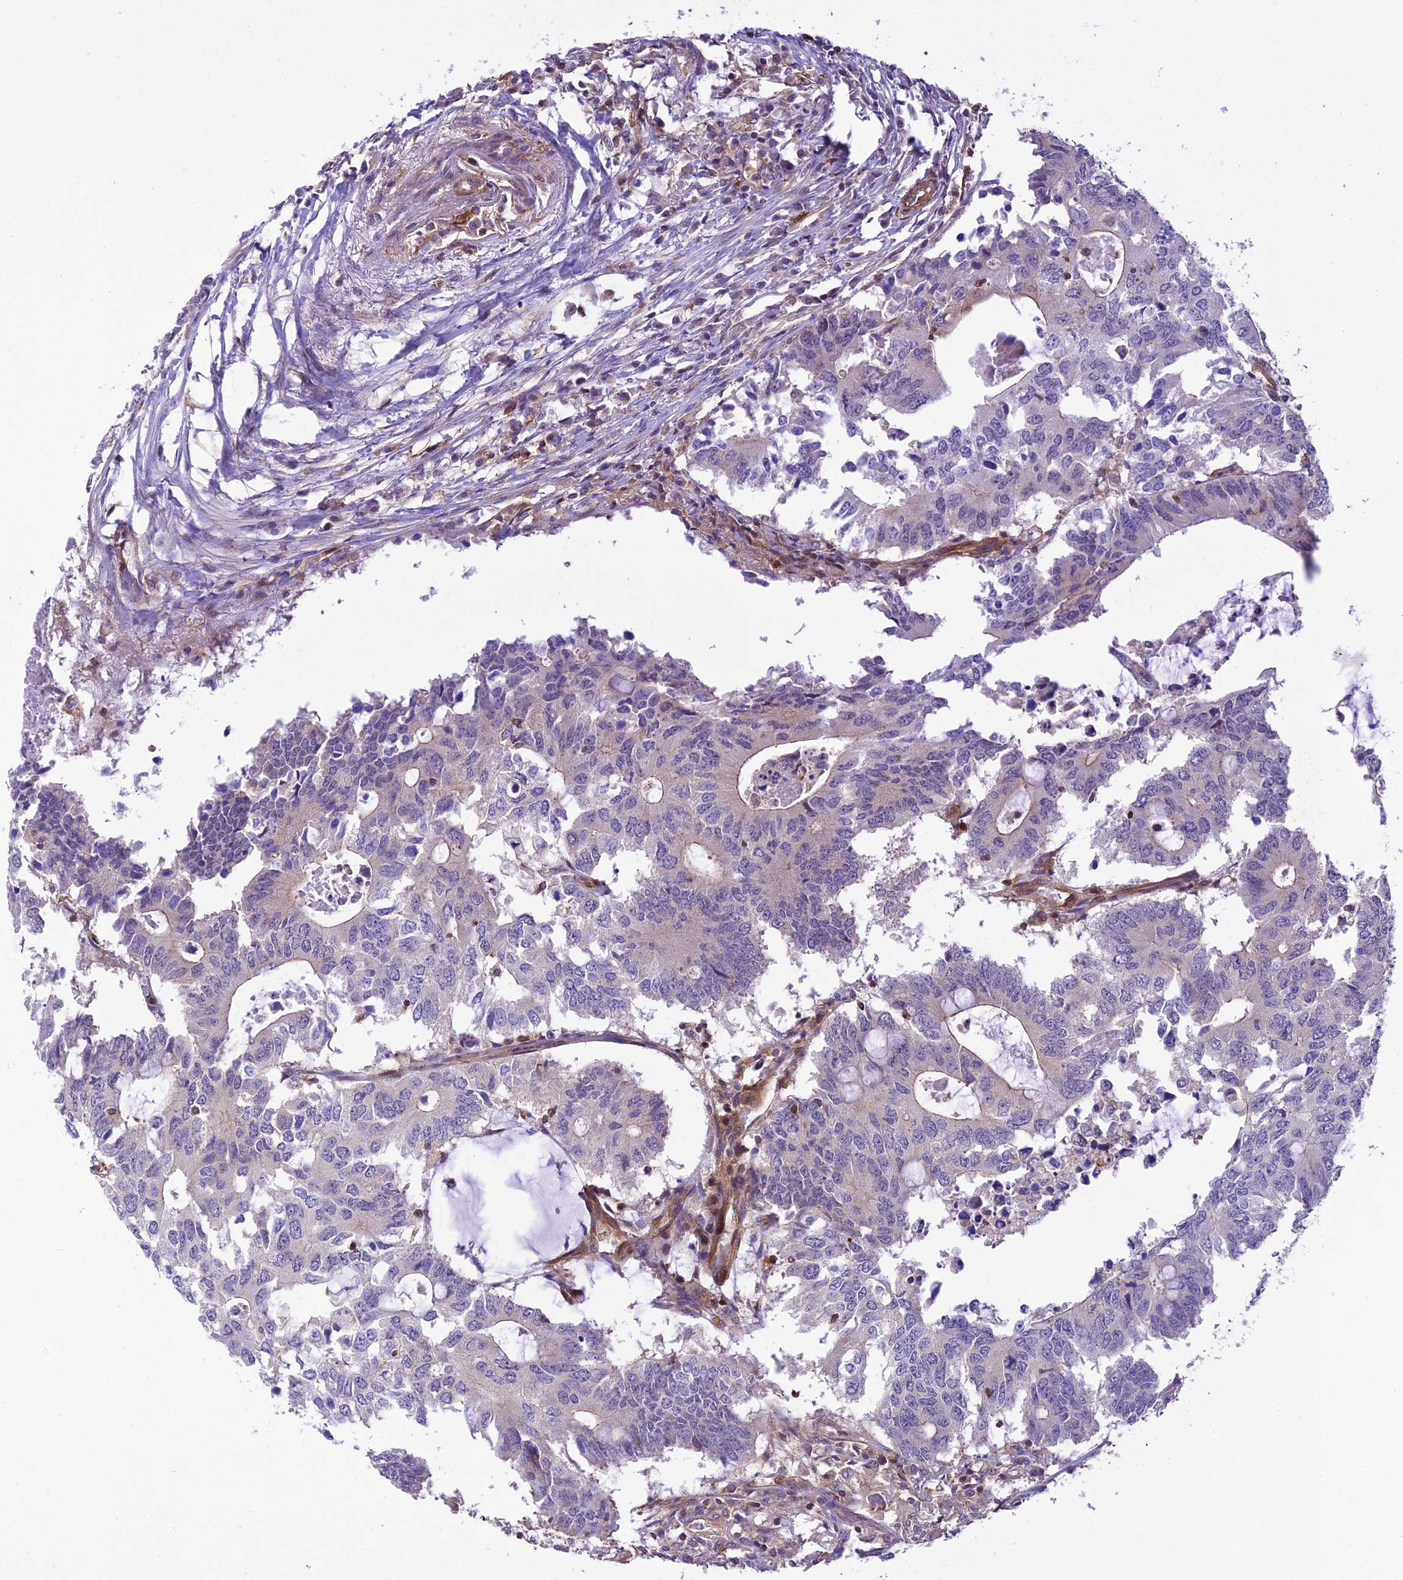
{"staining": {"intensity": "negative", "quantity": "none", "location": "none"}, "tissue": "colorectal cancer", "cell_type": "Tumor cells", "image_type": "cancer", "snomed": [{"axis": "morphology", "description": "Adenocarcinoma, NOS"}, {"axis": "topography", "description": "Colon"}], "caption": "This is an immunohistochemistry histopathology image of colorectal cancer. There is no expression in tumor cells.", "gene": "EVI5L", "patient": {"sex": "male", "age": 71}}